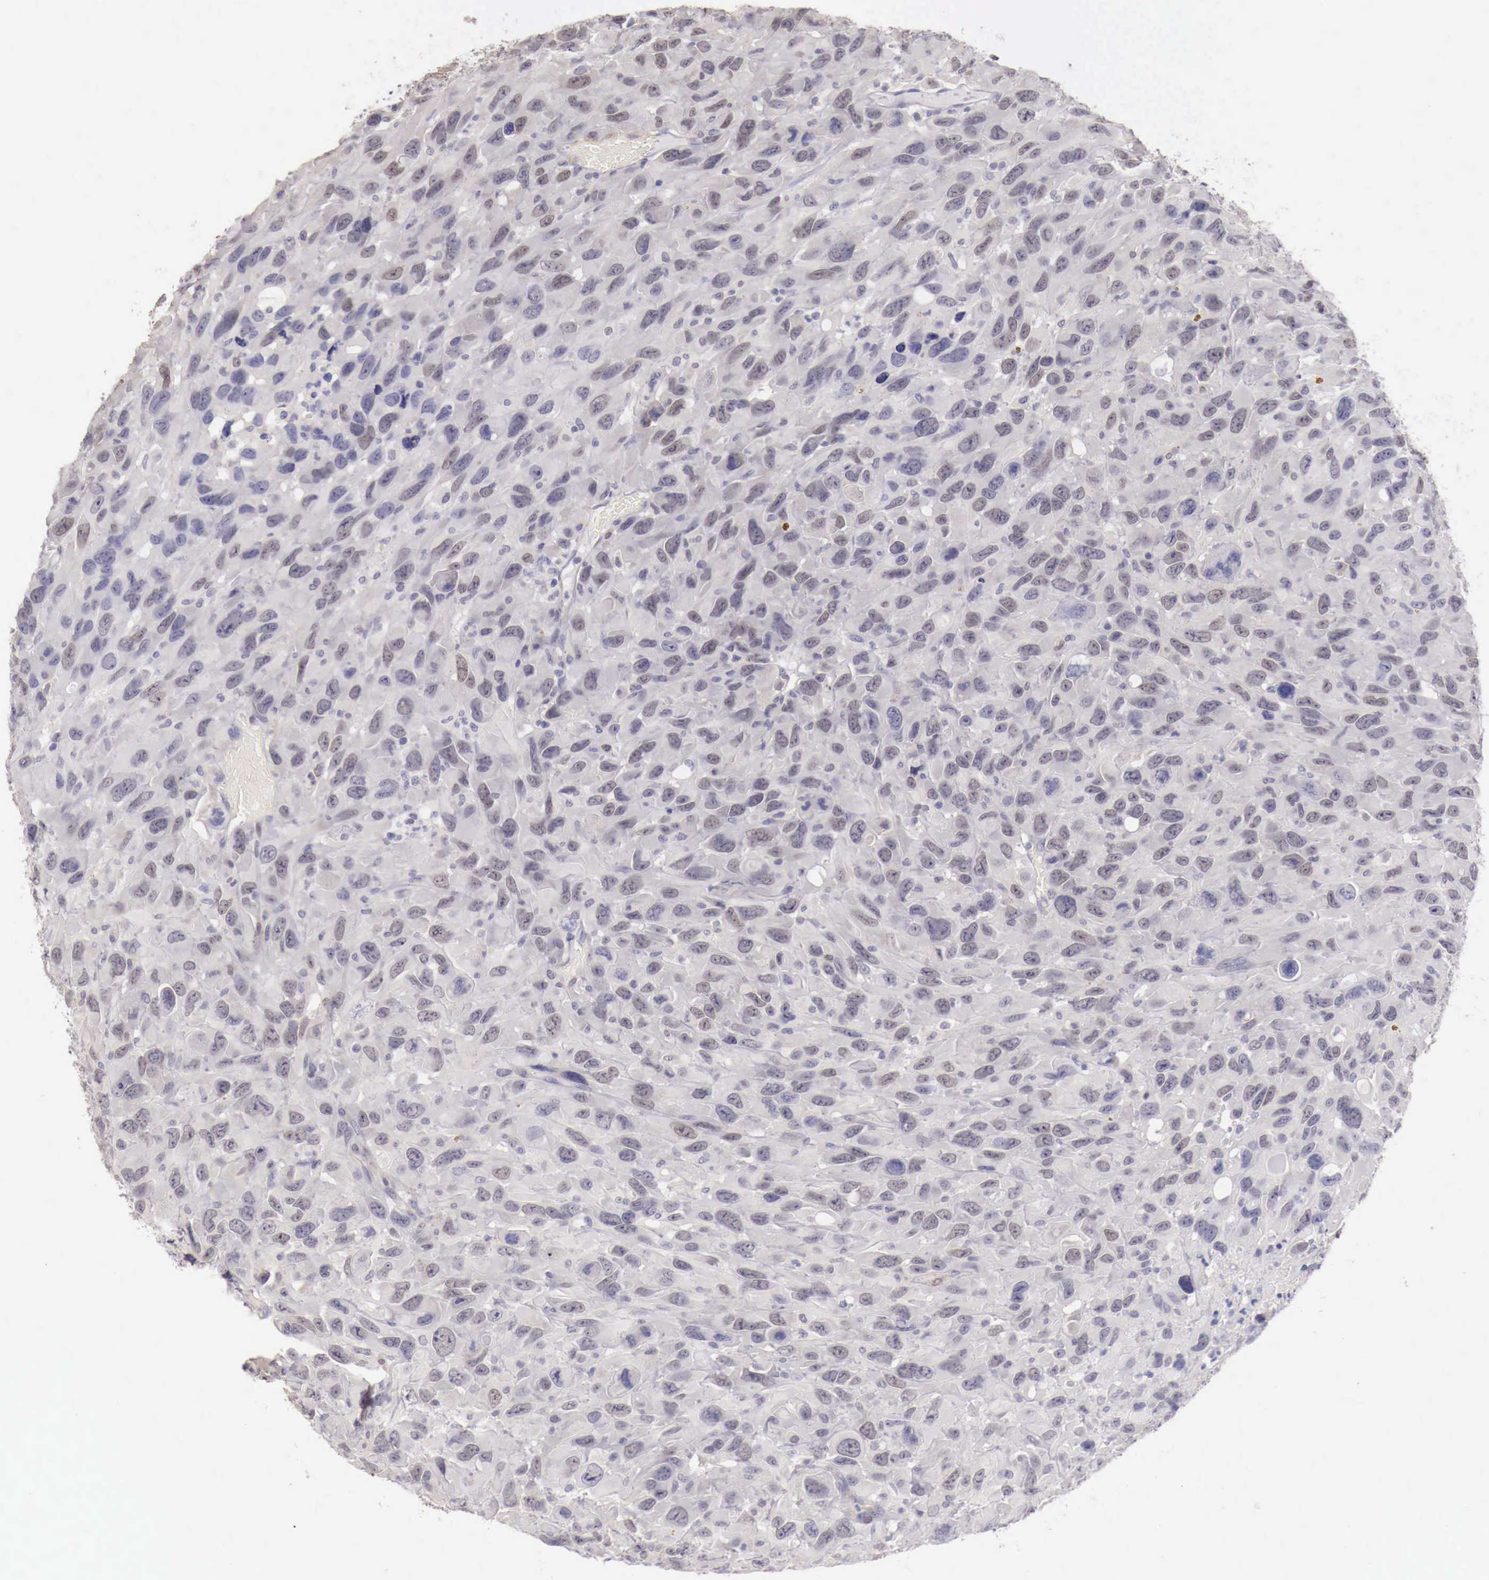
{"staining": {"intensity": "negative", "quantity": "none", "location": "none"}, "tissue": "renal cancer", "cell_type": "Tumor cells", "image_type": "cancer", "snomed": [{"axis": "morphology", "description": "Adenocarcinoma, NOS"}, {"axis": "topography", "description": "Kidney"}], "caption": "Immunohistochemistry image of renal cancer stained for a protein (brown), which exhibits no staining in tumor cells.", "gene": "ENOX2", "patient": {"sex": "male", "age": 79}}